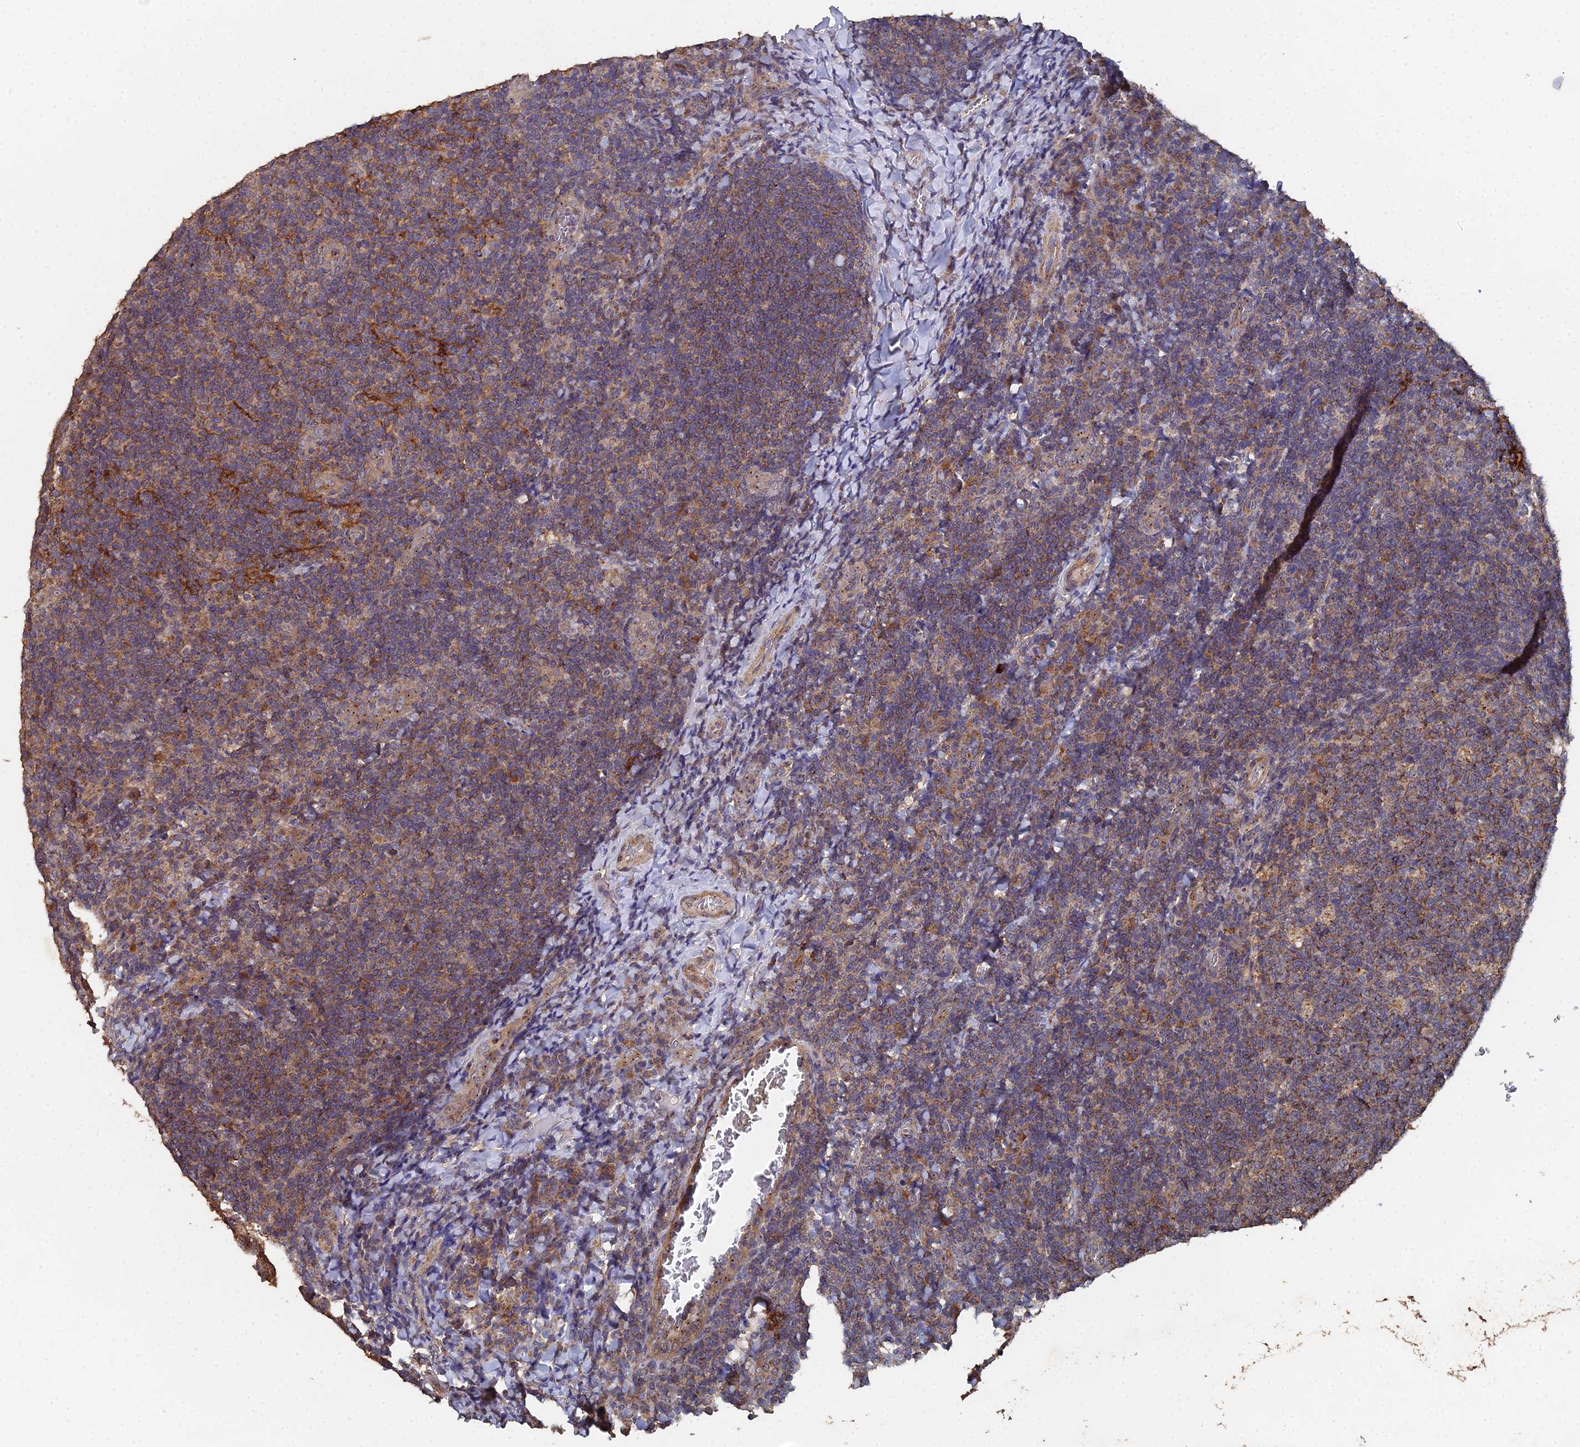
{"staining": {"intensity": "moderate", "quantity": ">75%", "location": "cytoplasmic/membranous"}, "tissue": "tonsil", "cell_type": "Germinal center cells", "image_type": "normal", "snomed": [{"axis": "morphology", "description": "Normal tissue, NOS"}, {"axis": "topography", "description": "Tonsil"}], "caption": "Normal tonsil exhibits moderate cytoplasmic/membranous staining in about >75% of germinal center cells, visualized by immunohistochemistry.", "gene": "SPANXN4", "patient": {"sex": "male", "age": 17}}